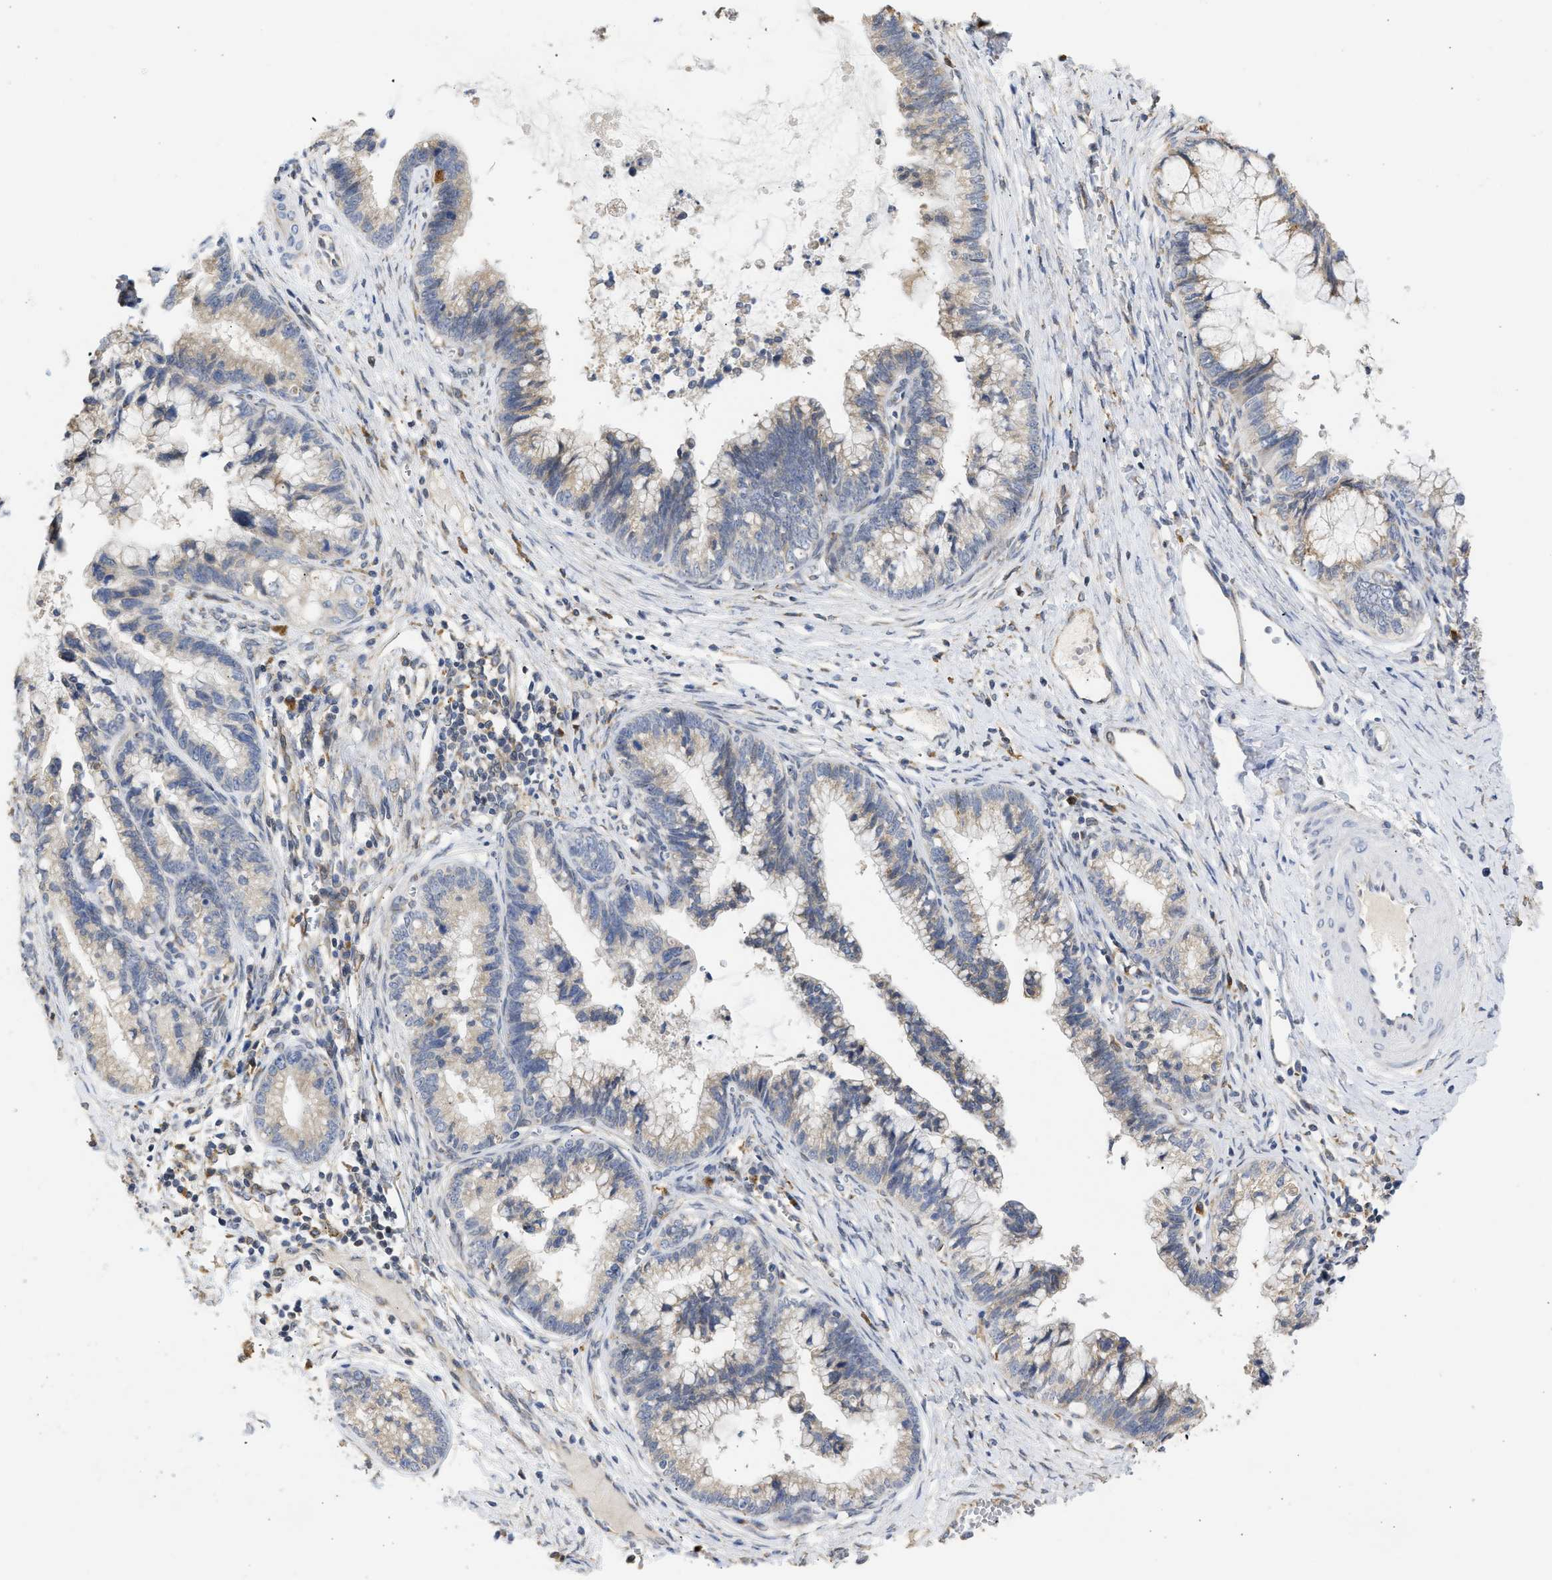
{"staining": {"intensity": "weak", "quantity": "25%-75%", "location": "cytoplasmic/membranous"}, "tissue": "cervical cancer", "cell_type": "Tumor cells", "image_type": "cancer", "snomed": [{"axis": "morphology", "description": "Adenocarcinoma, NOS"}, {"axis": "topography", "description": "Cervix"}], "caption": "IHC of human cervical adenocarcinoma reveals low levels of weak cytoplasmic/membranous positivity in approximately 25%-75% of tumor cells.", "gene": "TMED1", "patient": {"sex": "female", "age": 44}}